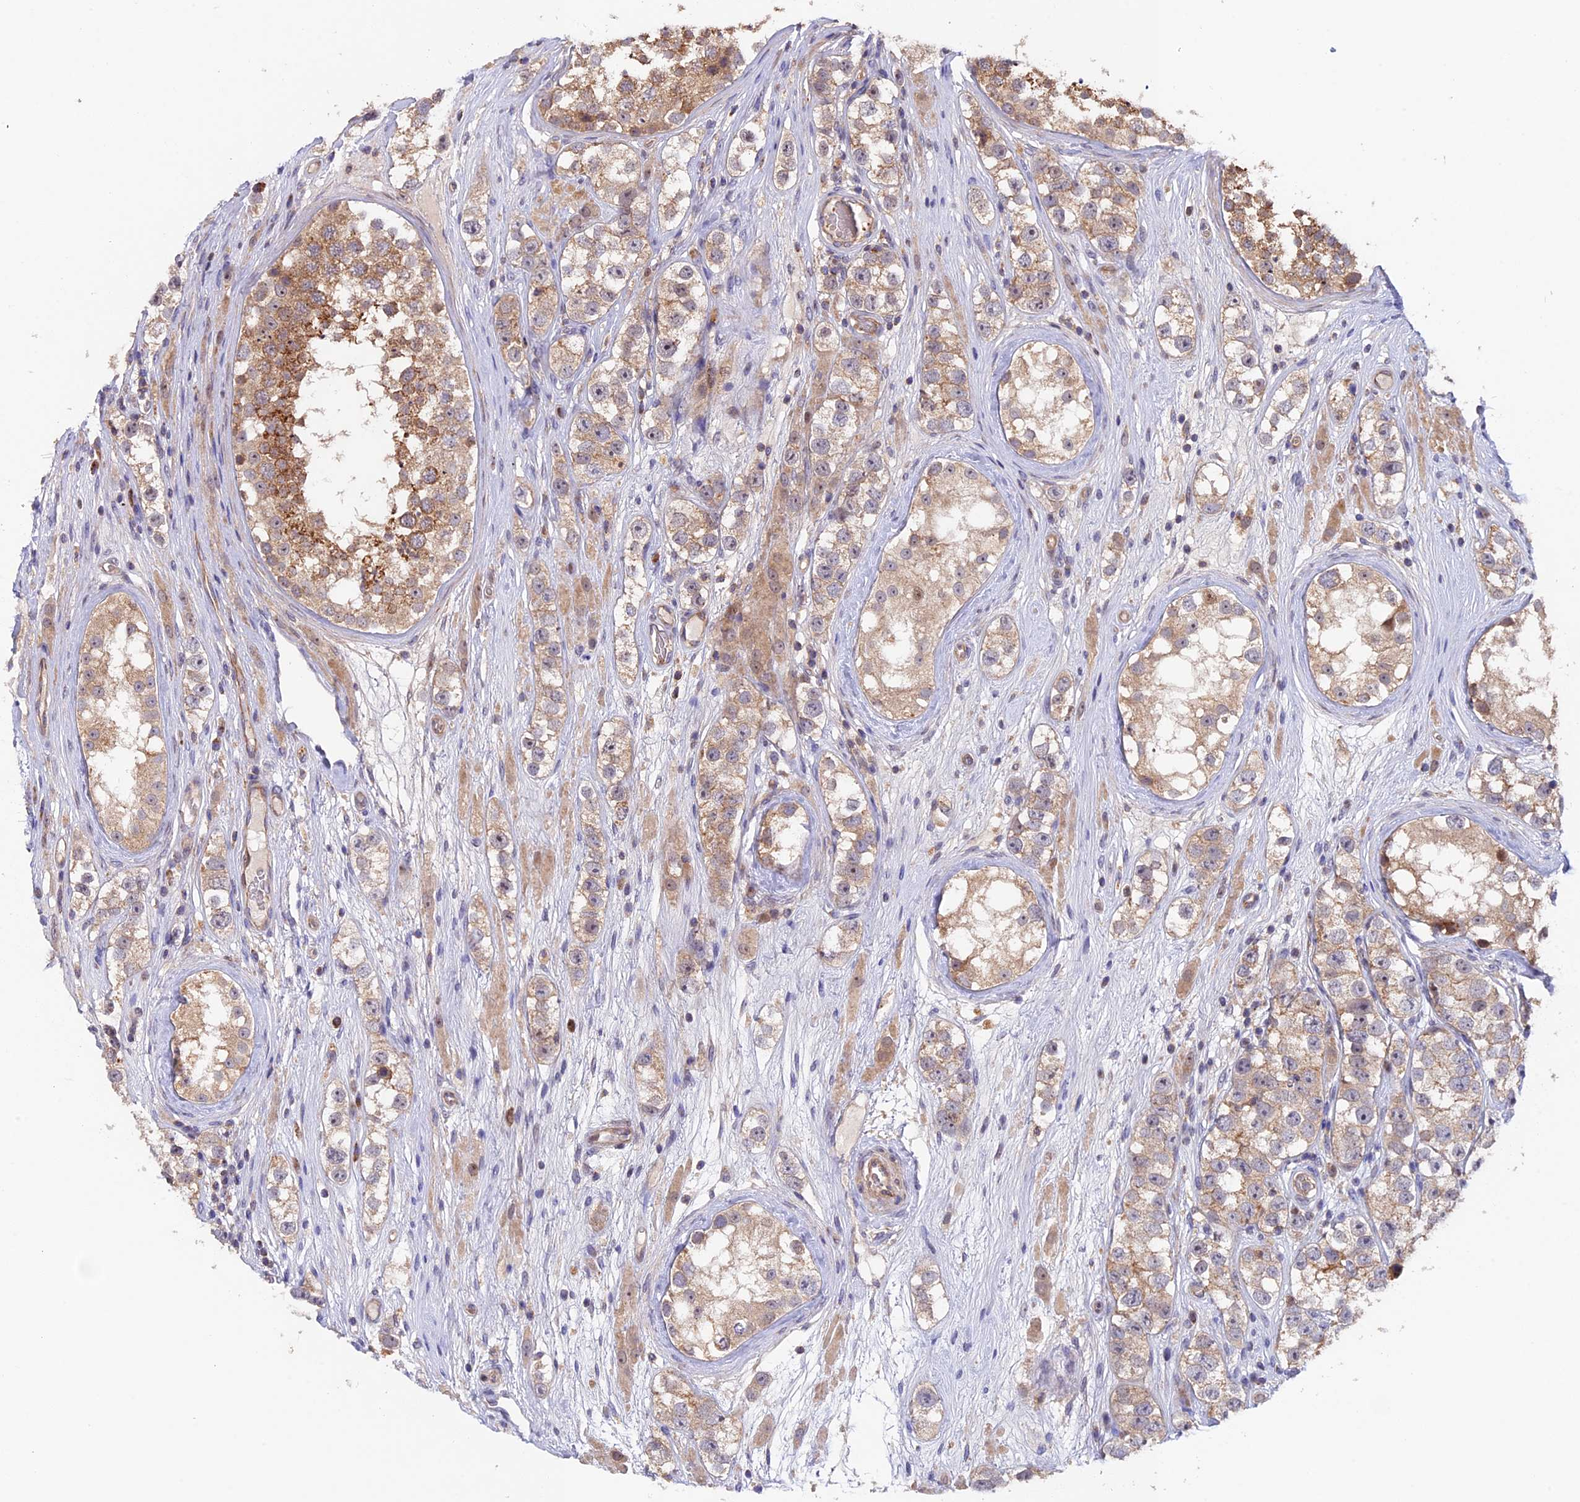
{"staining": {"intensity": "weak", "quantity": ">75%", "location": "cytoplasmic/membranous"}, "tissue": "testis cancer", "cell_type": "Tumor cells", "image_type": "cancer", "snomed": [{"axis": "morphology", "description": "Seminoma, NOS"}, {"axis": "topography", "description": "Testis"}], "caption": "IHC of testis cancer (seminoma) exhibits low levels of weak cytoplasmic/membranous expression in about >75% of tumor cells.", "gene": "FERMT1", "patient": {"sex": "male", "age": 28}}